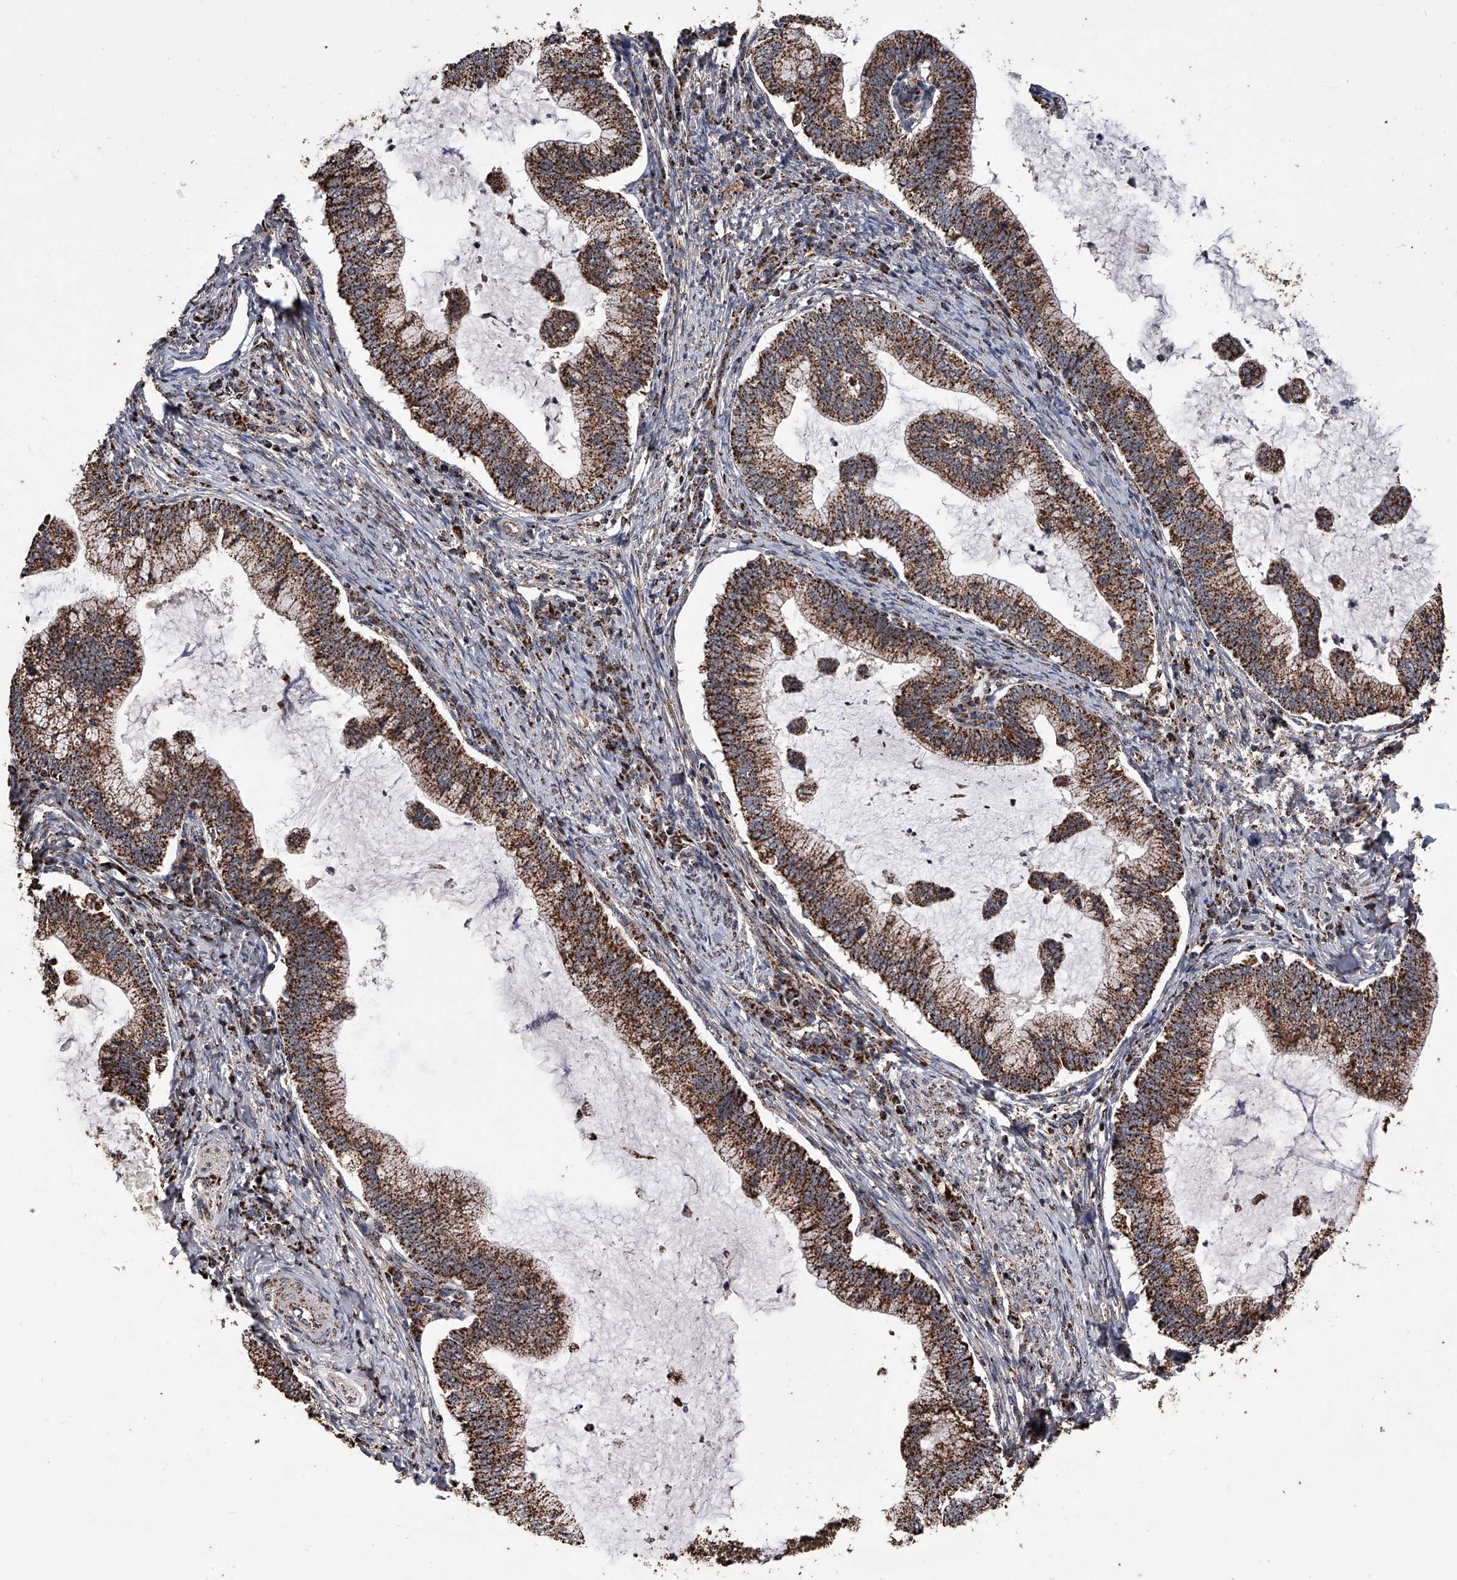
{"staining": {"intensity": "strong", "quantity": ">75%", "location": "cytoplasmic/membranous"}, "tissue": "cervical cancer", "cell_type": "Tumor cells", "image_type": "cancer", "snomed": [{"axis": "morphology", "description": "Adenocarcinoma, NOS"}, {"axis": "topography", "description": "Cervix"}], "caption": "Protein staining by IHC displays strong cytoplasmic/membranous positivity in approximately >75% of tumor cells in adenocarcinoma (cervical).", "gene": "SMPDL3A", "patient": {"sex": "female", "age": 36}}